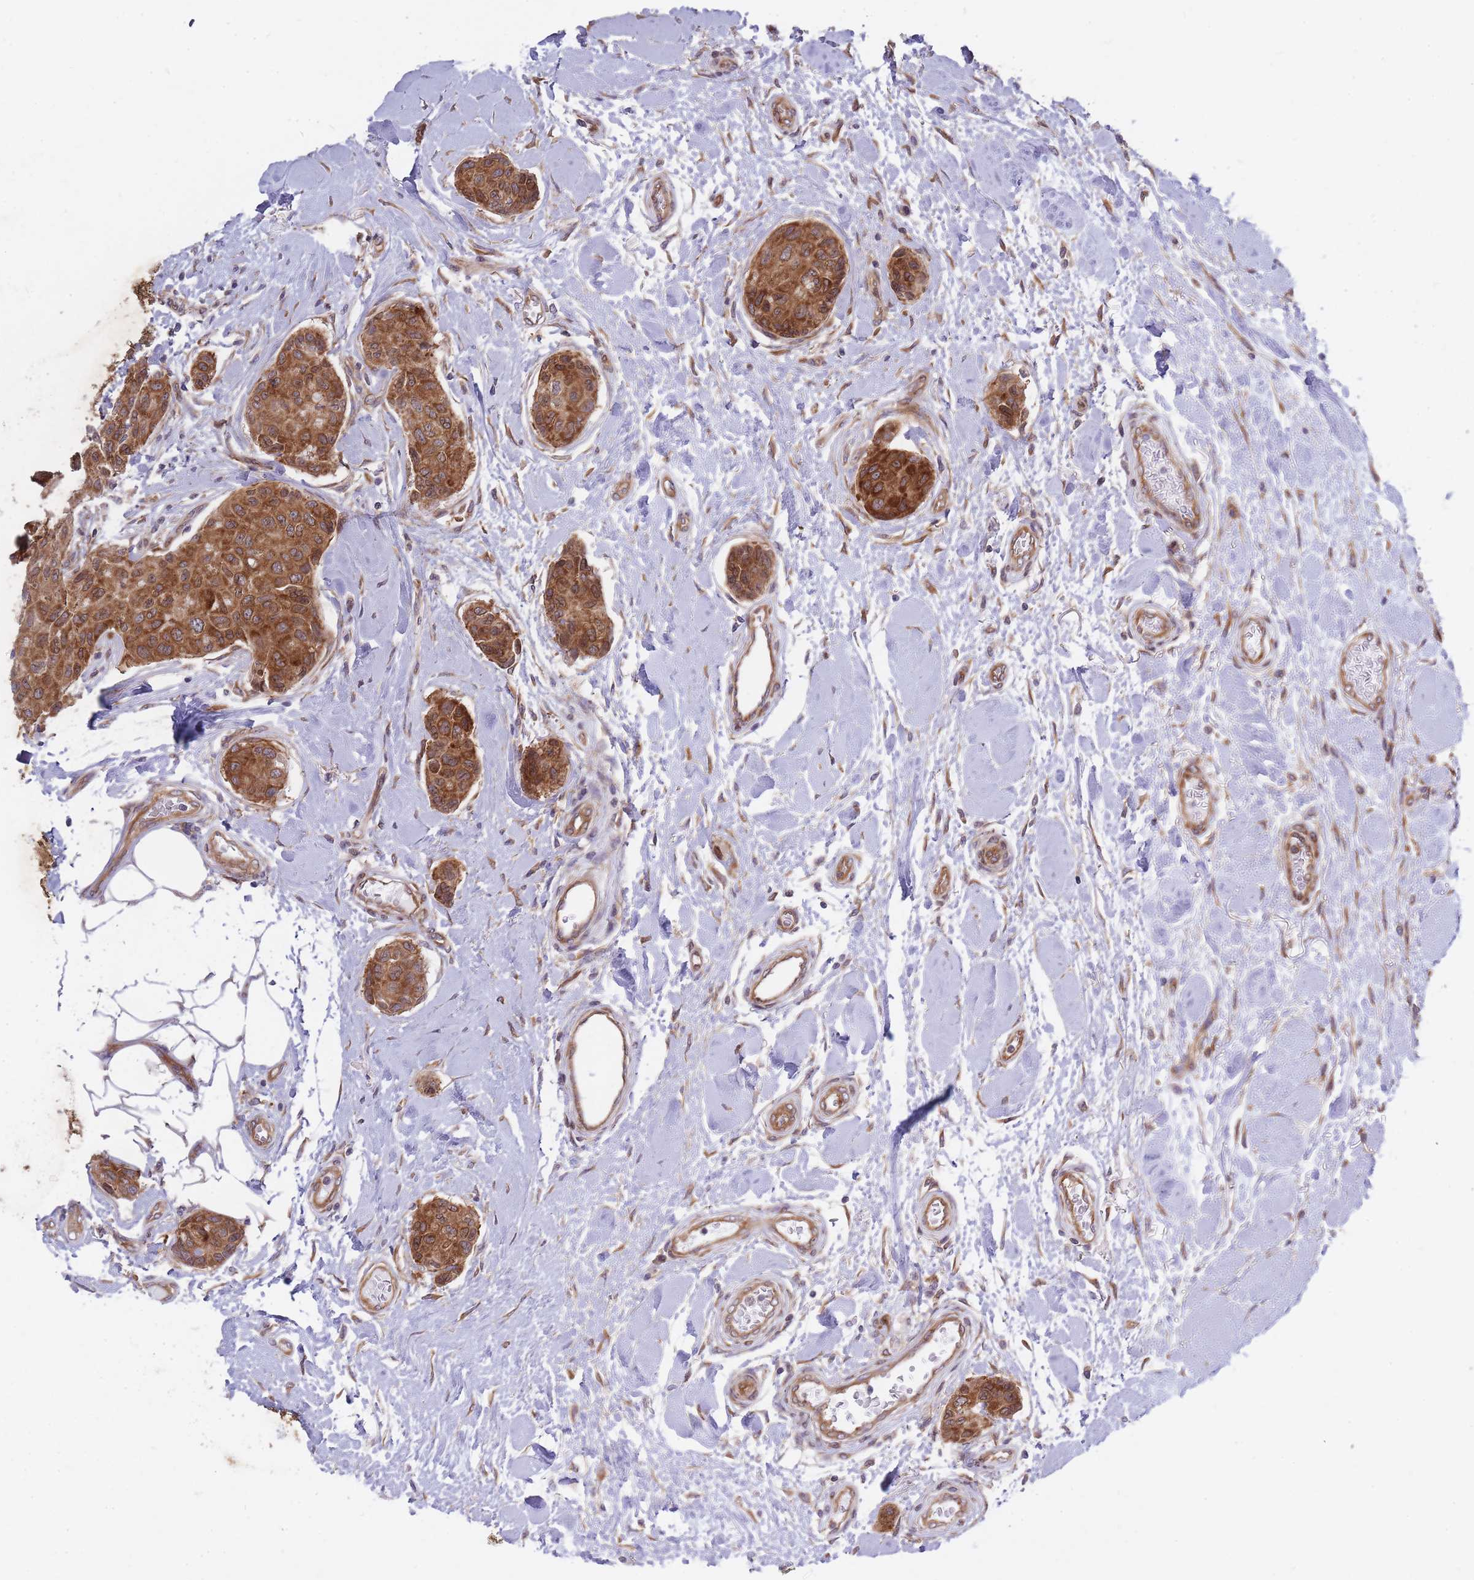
{"staining": {"intensity": "strong", "quantity": ">75%", "location": "cytoplasmic/membranous"}, "tissue": "breast cancer", "cell_type": "Tumor cells", "image_type": "cancer", "snomed": [{"axis": "morphology", "description": "Duct carcinoma"}, {"axis": "topography", "description": "Breast"}, {"axis": "topography", "description": "Lymph node"}], "caption": "Human breast cancer (intraductal carcinoma) stained with a brown dye exhibits strong cytoplasmic/membranous positive staining in approximately >75% of tumor cells.", "gene": "CCDC124", "patient": {"sex": "female", "age": 80}}